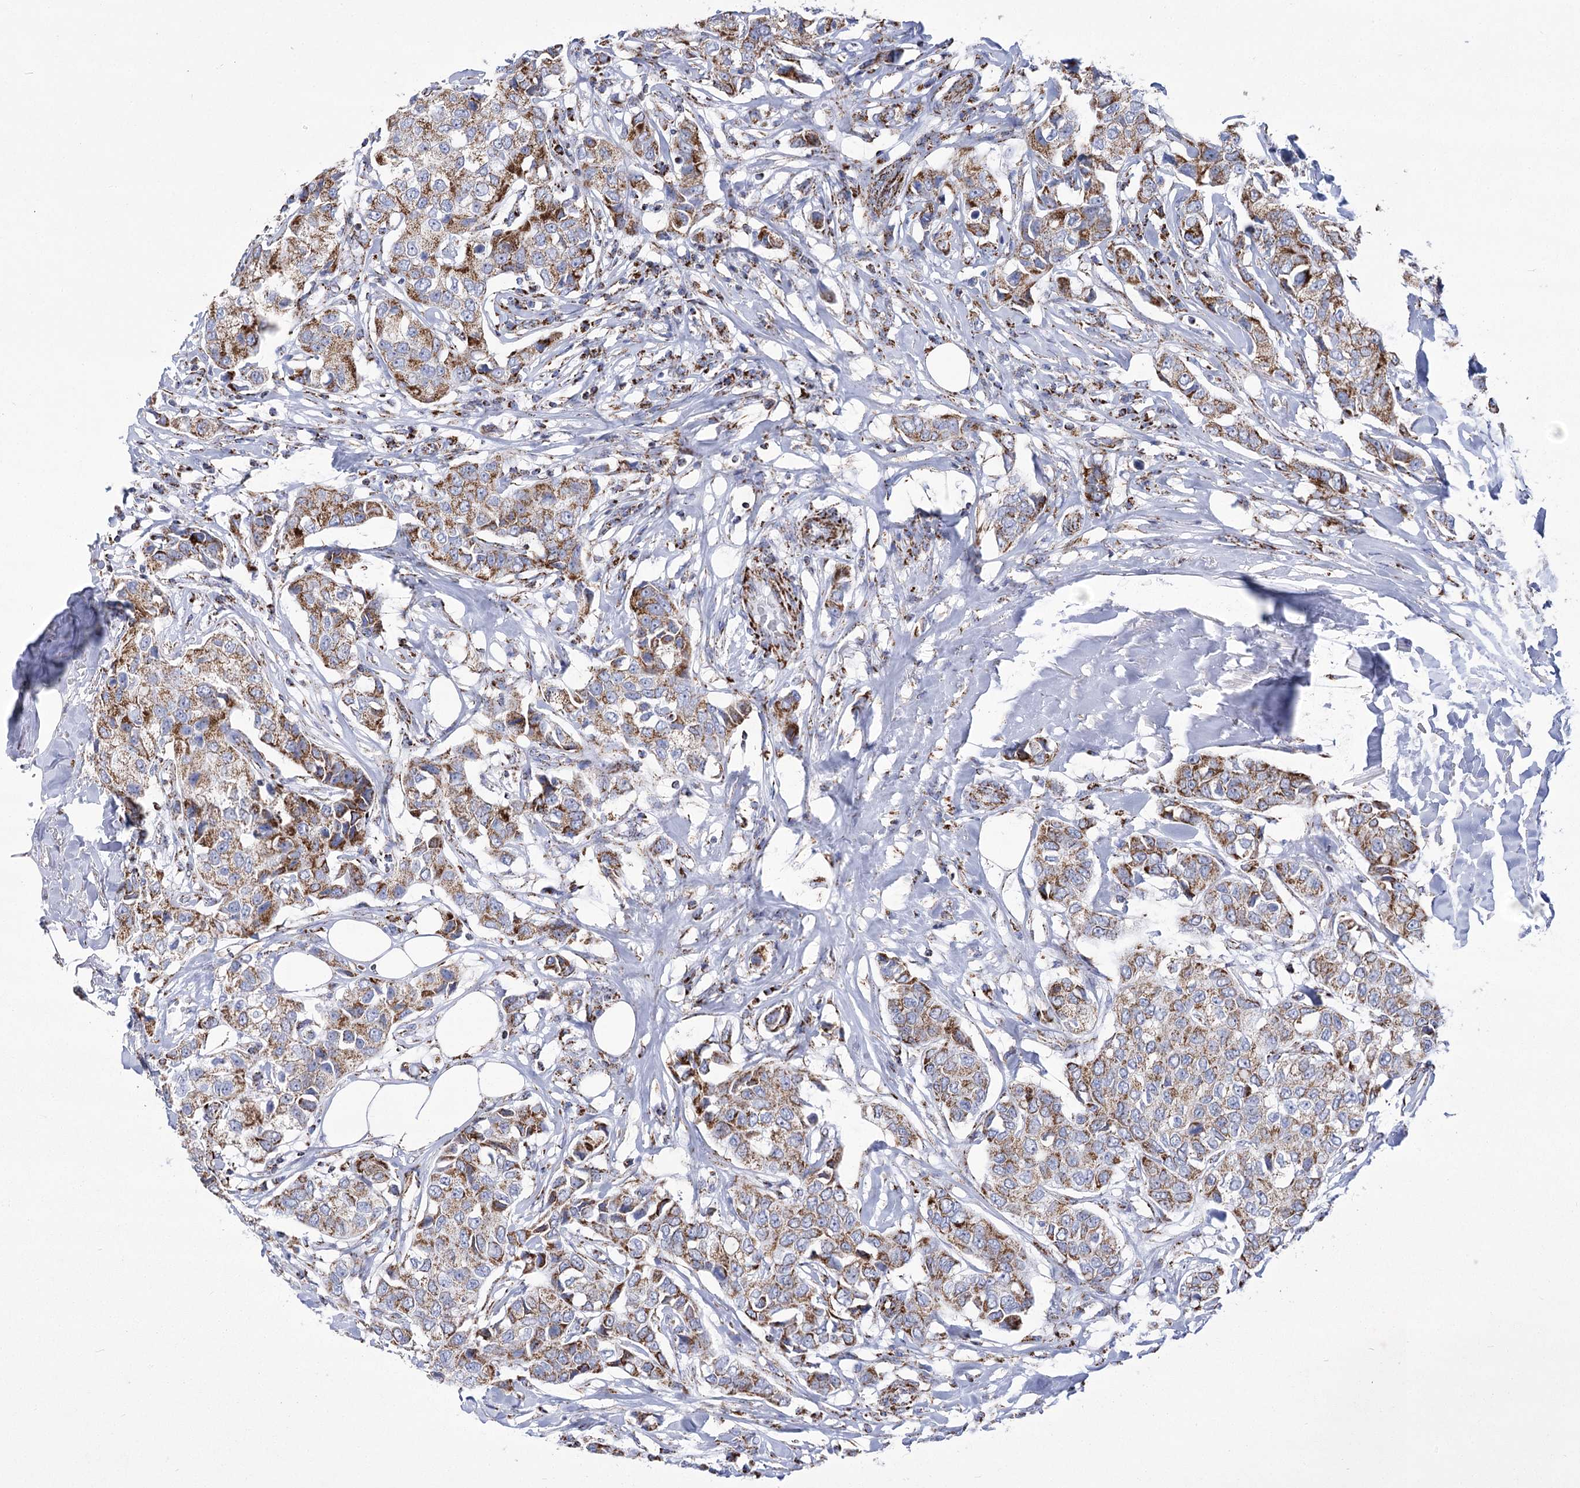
{"staining": {"intensity": "strong", "quantity": "25%-75%", "location": "cytoplasmic/membranous"}, "tissue": "breast cancer", "cell_type": "Tumor cells", "image_type": "cancer", "snomed": [{"axis": "morphology", "description": "Duct carcinoma"}, {"axis": "topography", "description": "Breast"}], "caption": "There is high levels of strong cytoplasmic/membranous expression in tumor cells of breast cancer, as demonstrated by immunohistochemical staining (brown color).", "gene": "PDHB", "patient": {"sex": "female", "age": 80}}